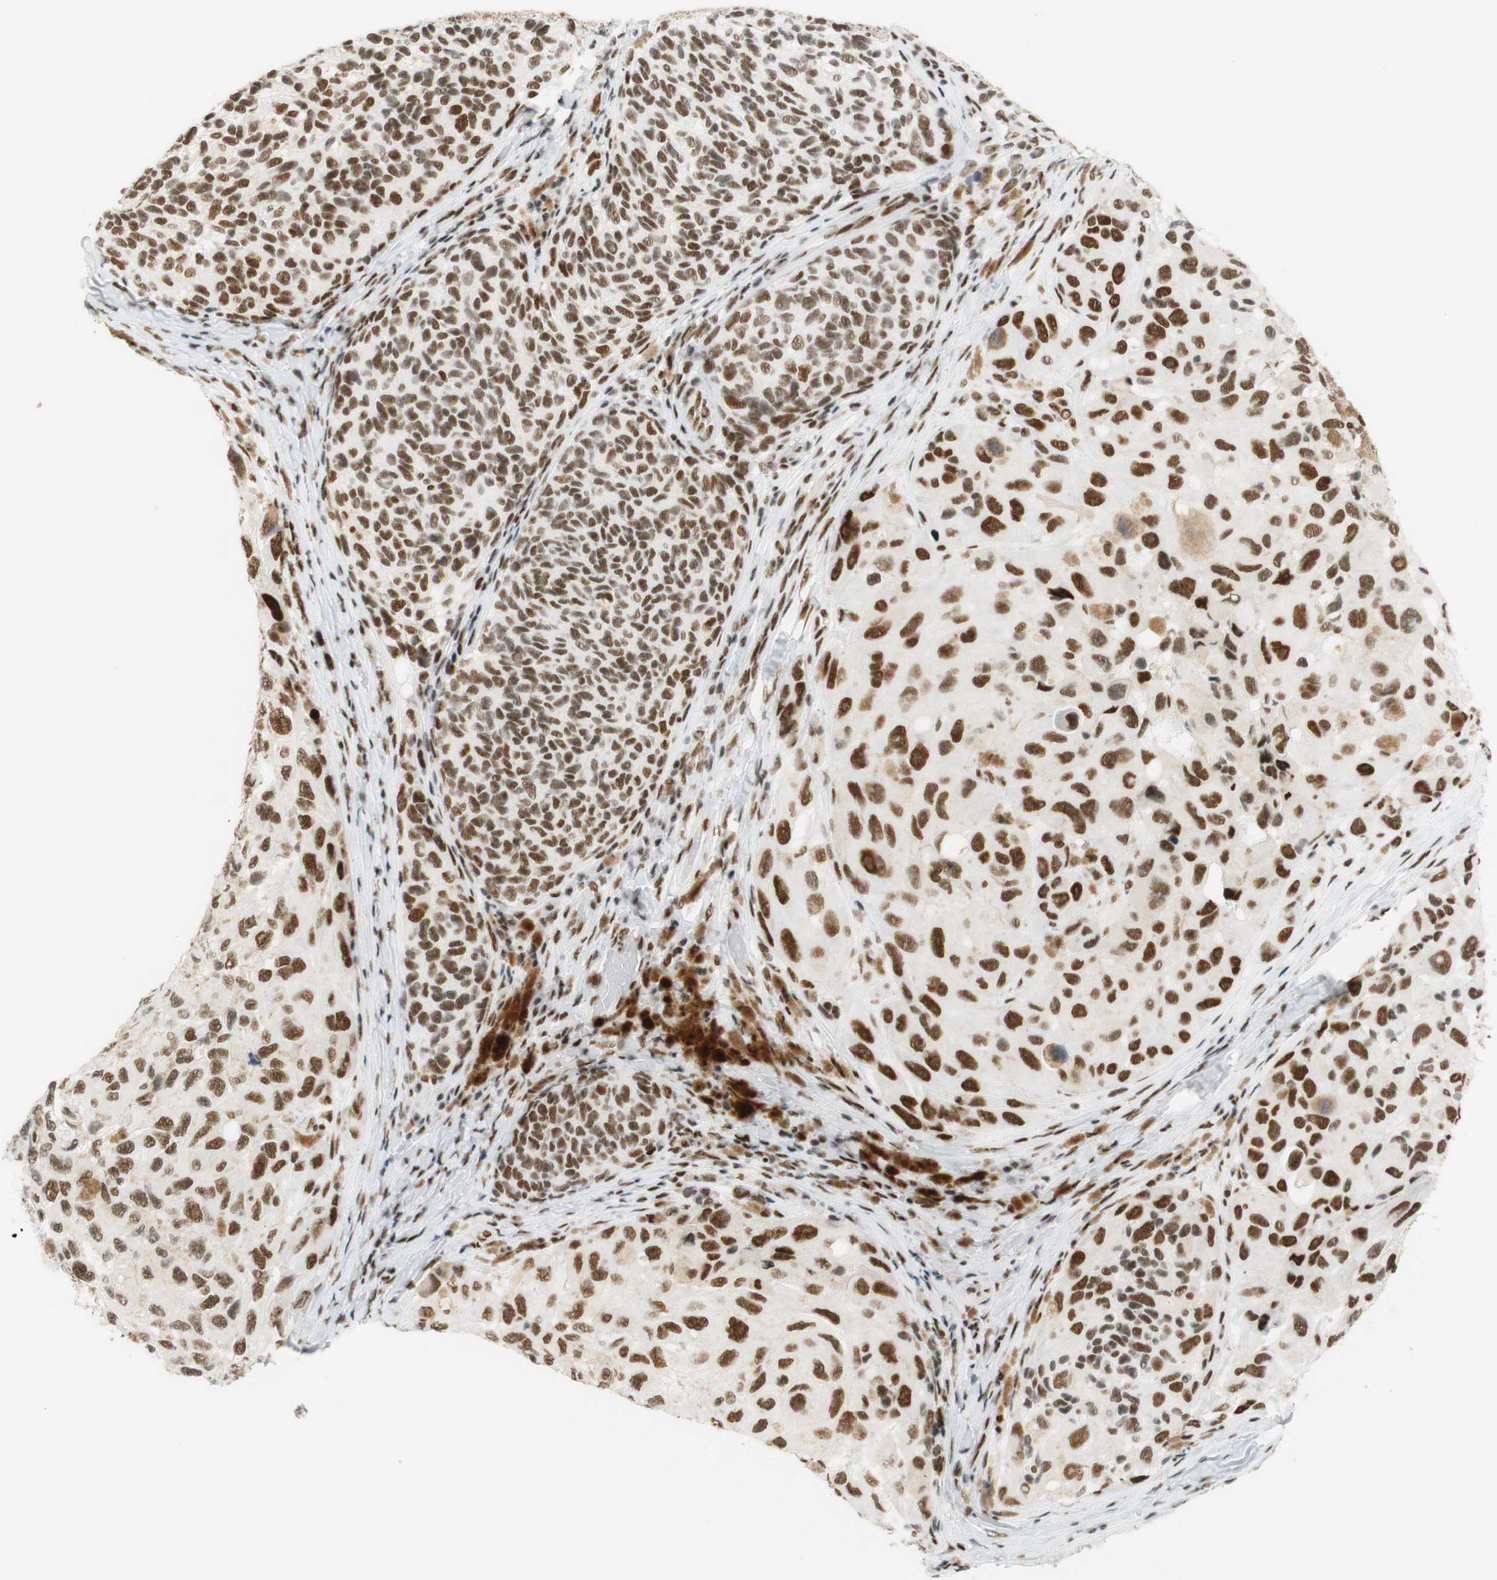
{"staining": {"intensity": "moderate", "quantity": "25%-75%", "location": "nuclear"}, "tissue": "melanoma", "cell_type": "Tumor cells", "image_type": "cancer", "snomed": [{"axis": "morphology", "description": "Malignant melanoma, NOS"}, {"axis": "topography", "description": "Skin"}], "caption": "Brown immunohistochemical staining in malignant melanoma demonstrates moderate nuclear positivity in approximately 25%-75% of tumor cells.", "gene": "RNF20", "patient": {"sex": "female", "age": 73}}